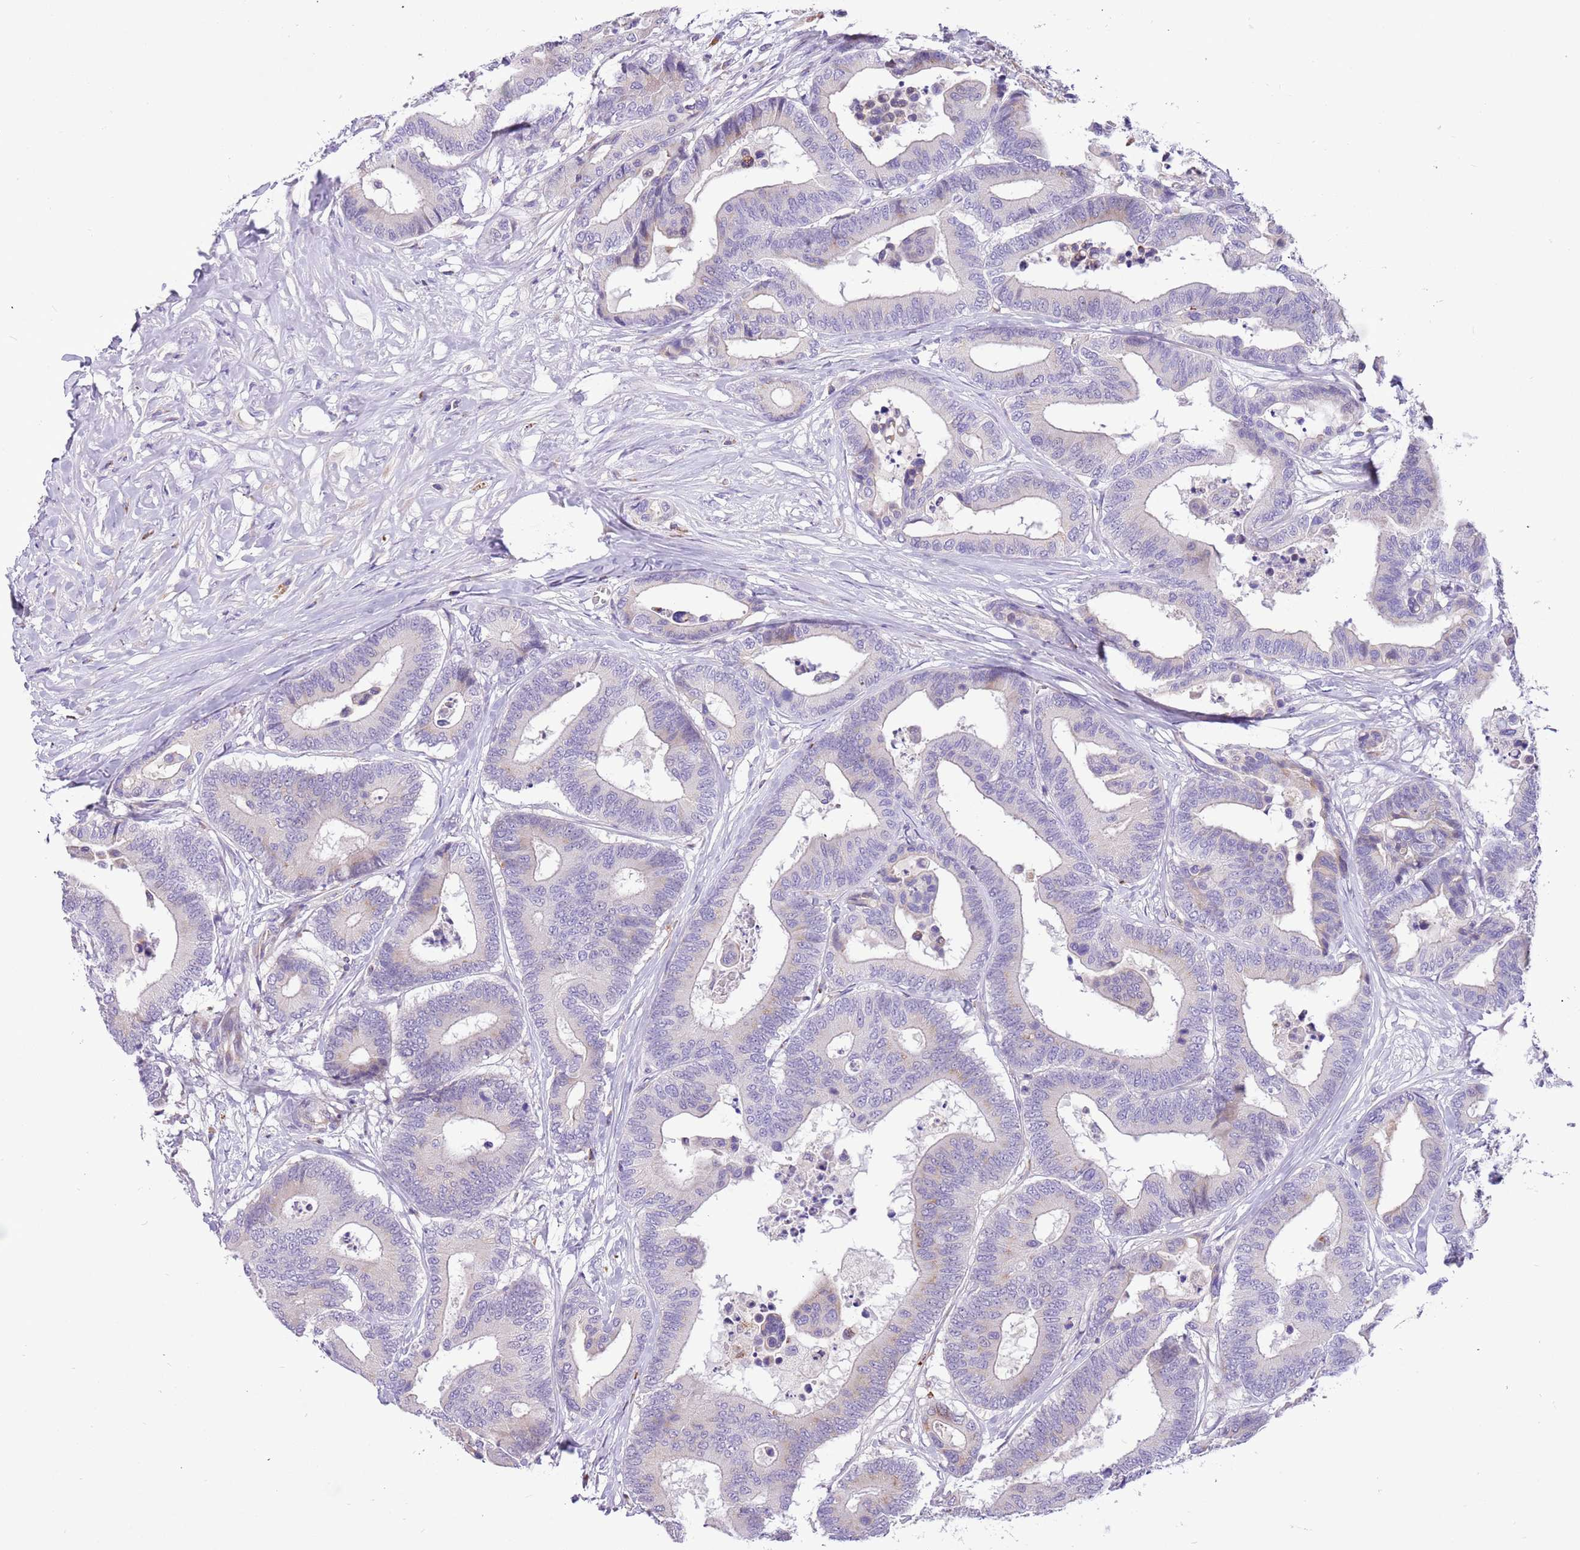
{"staining": {"intensity": "weak", "quantity": "<25%", "location": "cytoplasmic/membranous"}, "tissue": "colorectal cancer", "cell_type": "Tumor cells", "image_type": "cancer", "snomed": [{"axis": "morphology", "description": "Normal tissue, NOS"}, {"axis": "morphology", "description": "Adenocarcinoma, NOS"}, {"axis": "topography", "description": "Colon"}], "caption": "Protein analysis of colorectal adenocarcinoma reveals no significant positivity in tumor cells.", "gene": "COX17", "patient": {"sex": "male", "age": 82}}